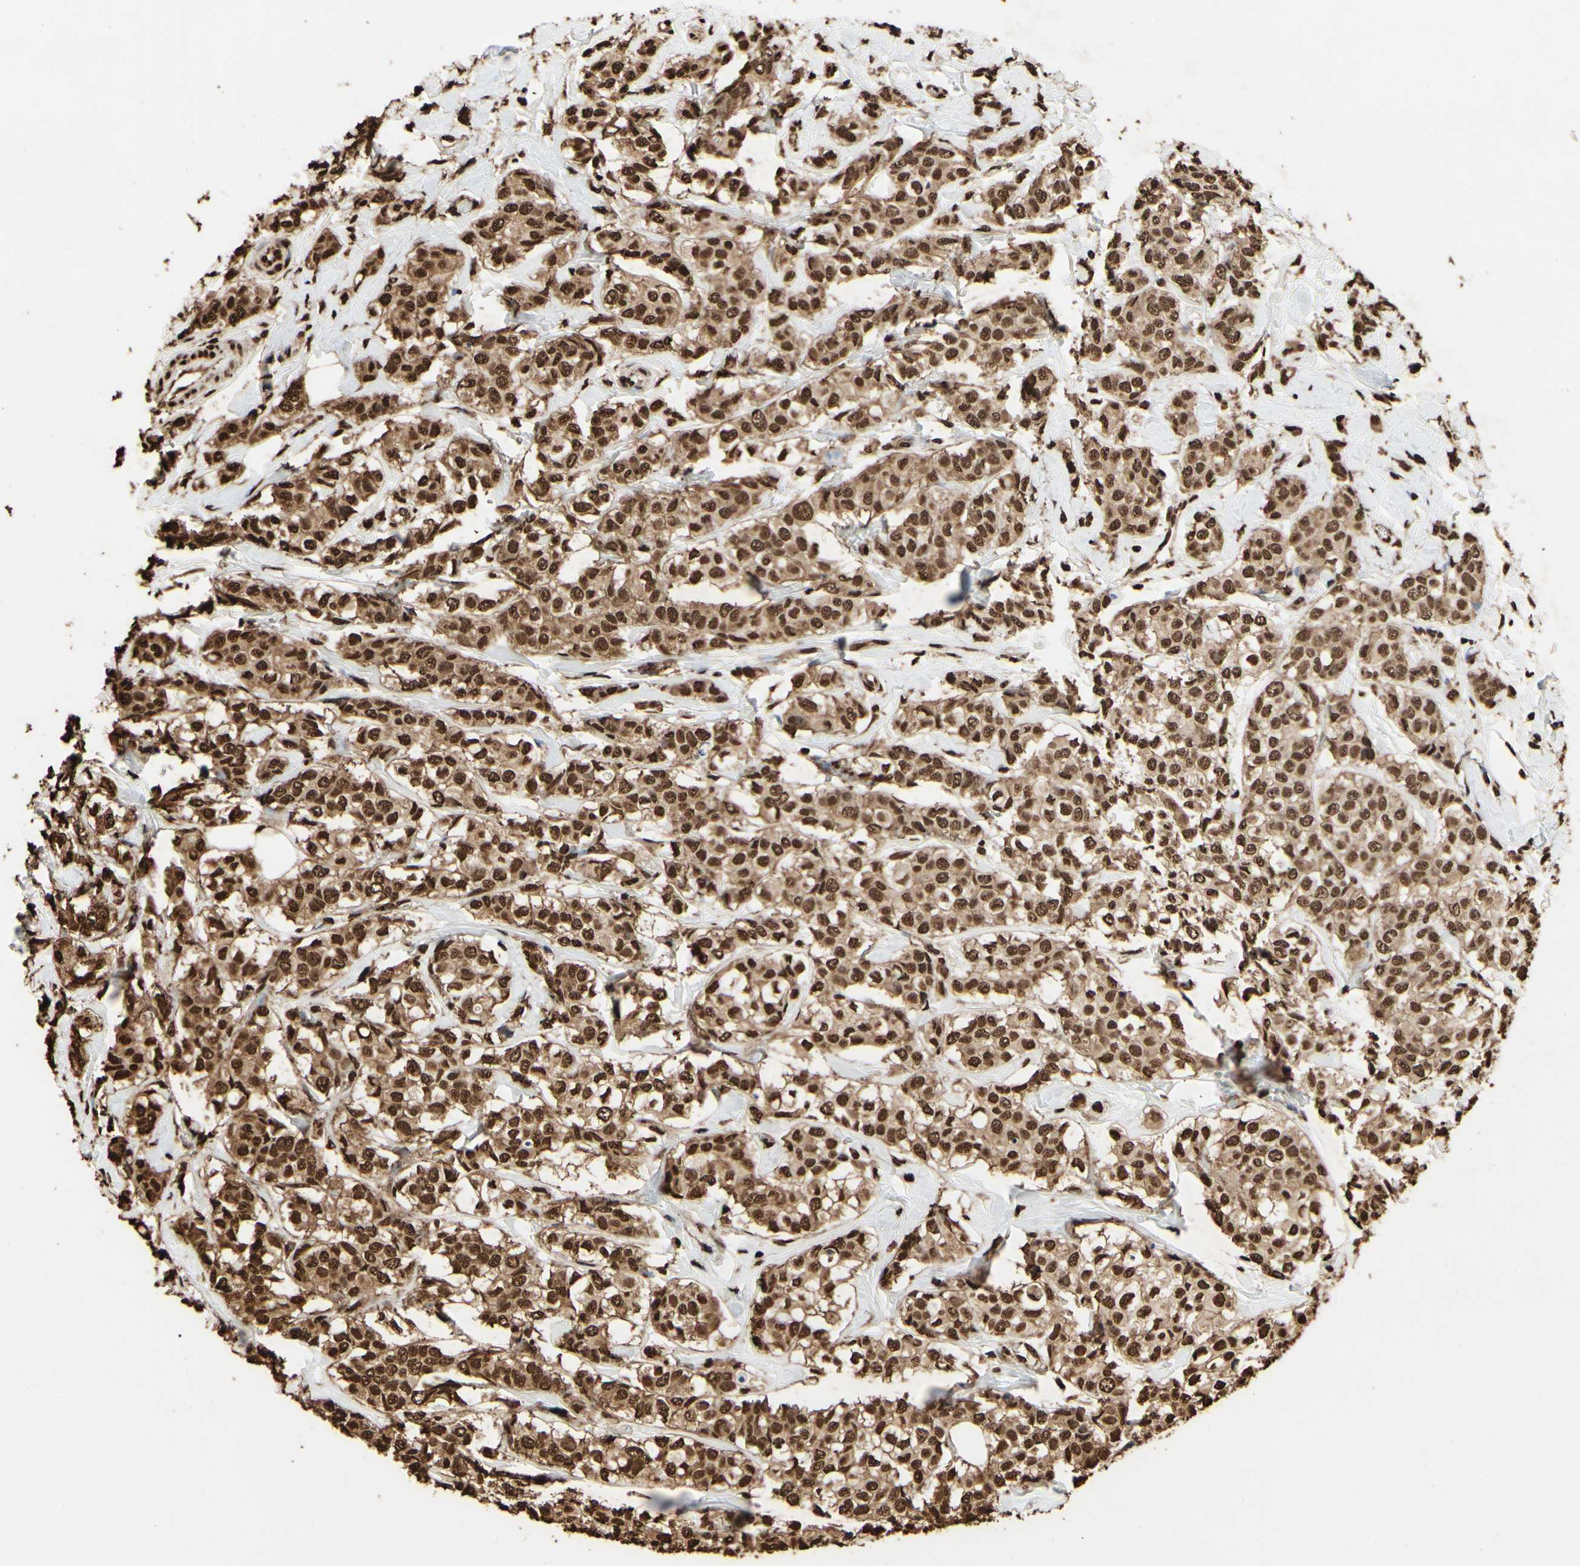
{"staining": {"intensity": "strong", "quantity": ">75%", "location": "cytoplasmic/membranous,nuclear"}, "tissue": "breast cancer", "cell_type": "Tumor cells", "image_type": "cancer", "snomed": [{"axis": "morphology", "description": "Lobular carcinoma"}, {"axis": "topography", "description": "Breast"}], "caption": "Brown immunohistochemical staining in human breast lobular carcinoma shows strong cytoplasmic/membranous and nuclear positivity in about >75% of tumor cells.", "gene": "HNRNPK", "patient": {"sex": "female", "age": 60}}